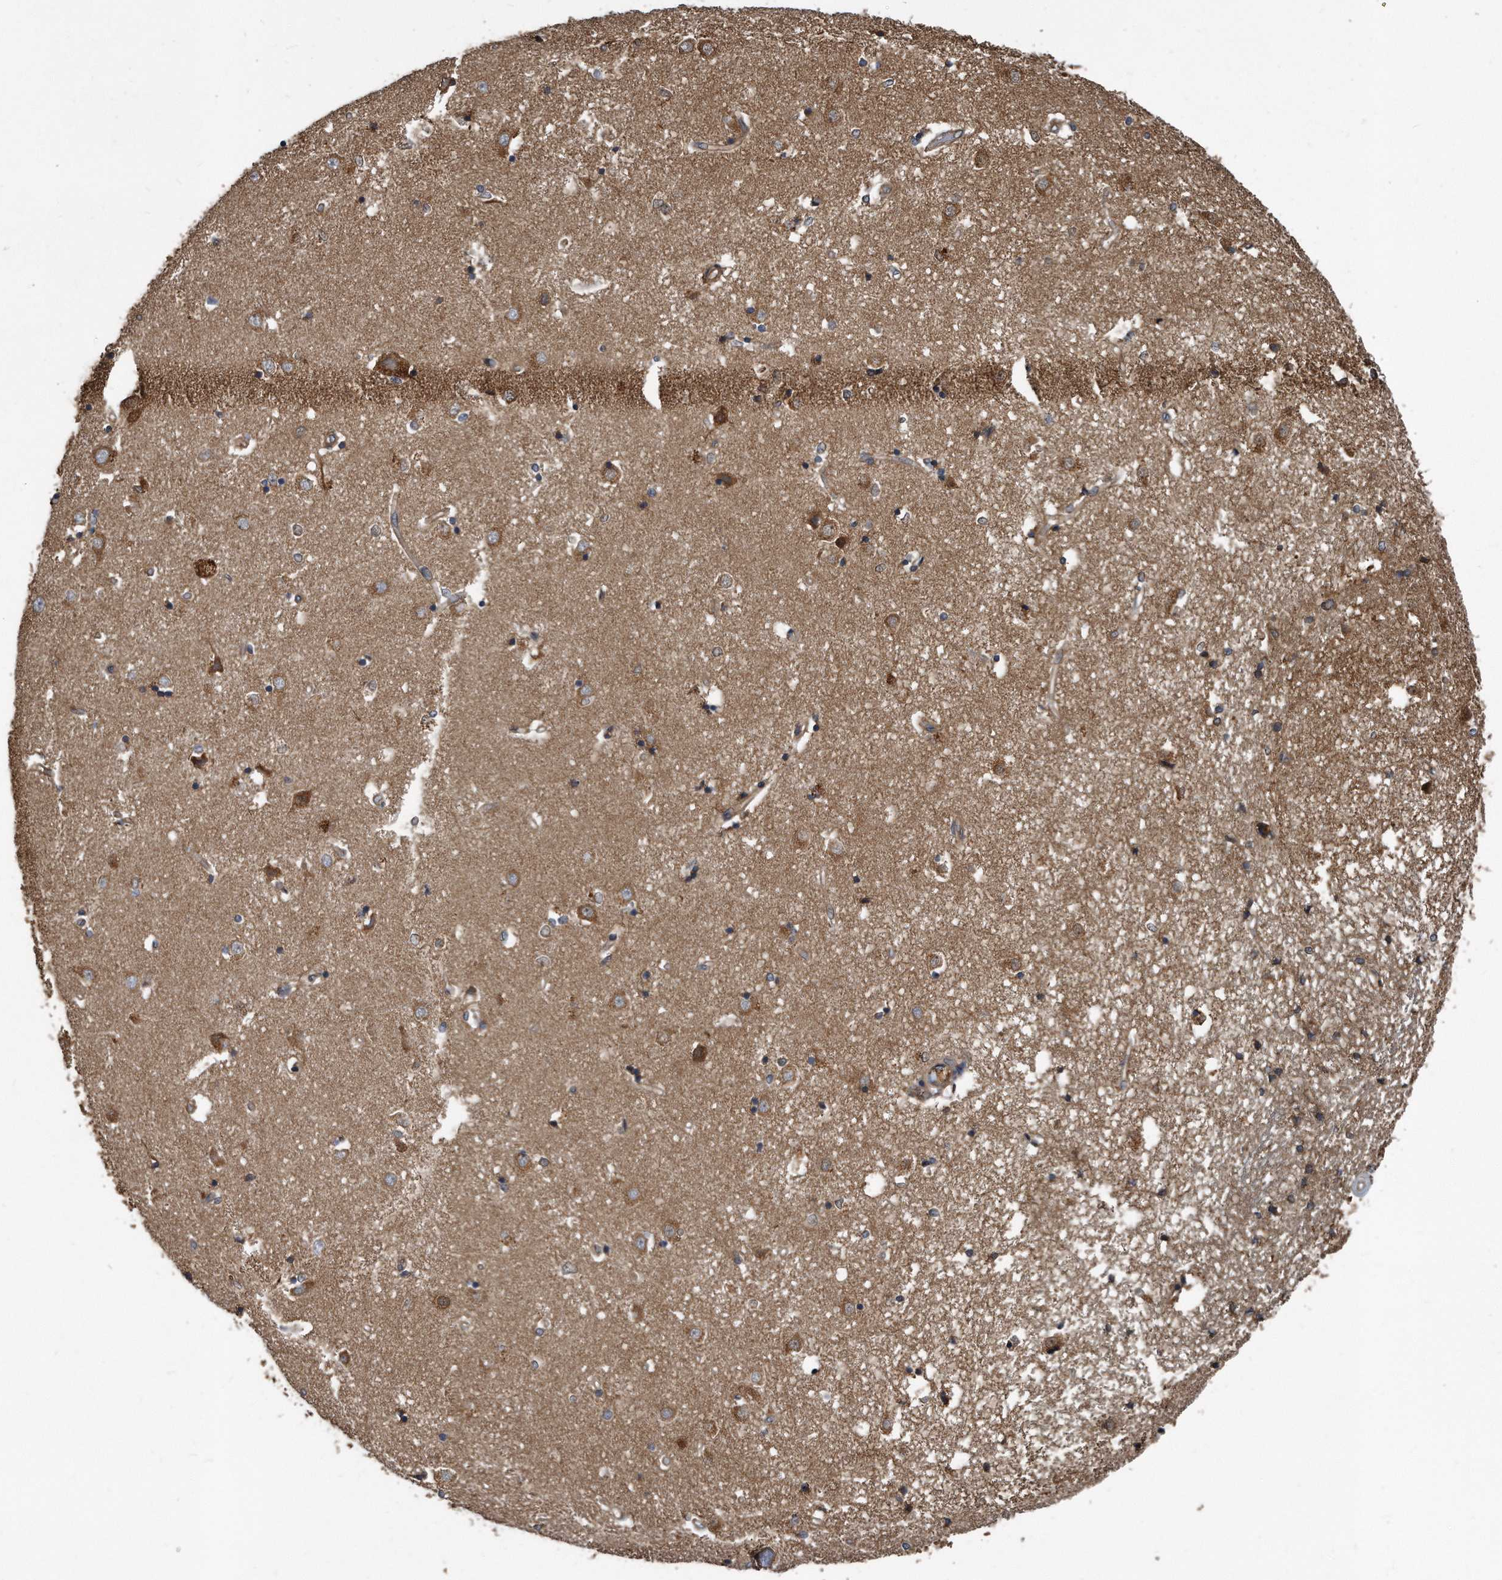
{"staining": {"intensity": "moderate", "quantity": ">75%", "location": "cytoplasmic/membranous"}, "tissue": "caudate", "cell_type": "Glial cells", "image_type": "normal", "snomed": [{"axis": "morphology", "description": "Normal tissue, NOS"}, {"axis": "topography", "description": "Lateral ventricle wall"}], "caption": "Glial cells demonstrate medium levels of moderate cytoplasmic/membranous positivity in about >75% of cells in benign human caudate.", "gene": "FAM136A", "patient": {"sex": "male", "age": 45}}